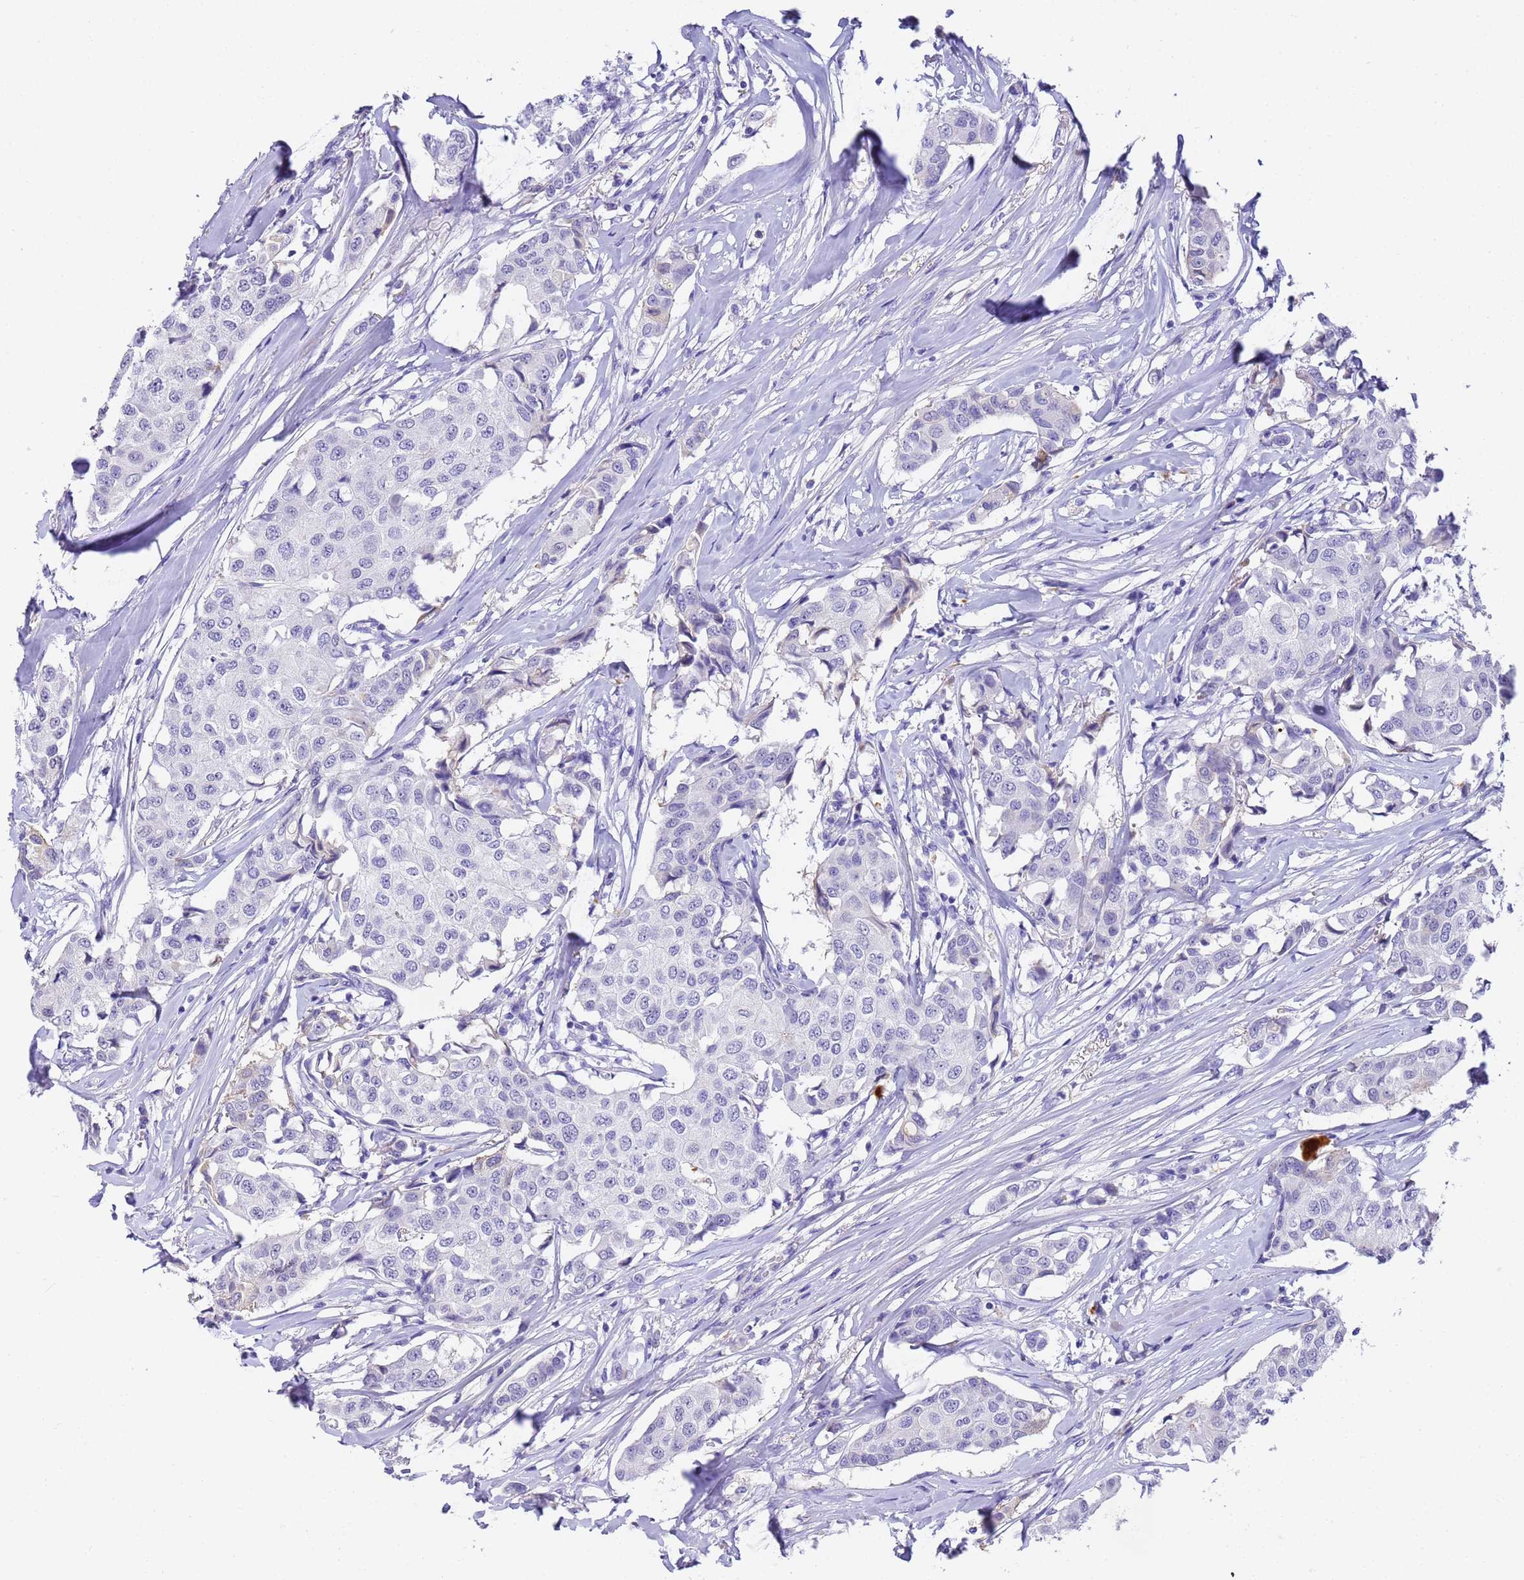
{"staining": {"intensity": "negative", "quantity": "none", "location": "none"}, "tissue": "breast cancer", "cell_type": "Tumor cells", "image_type": "cancer", "snomed": [{"axis": "morphology", "description": "Duct carcinoma"}, {"axis": "topography", "description": "Breast"}], "caption": "There is no significant staining in tumor cells of invasive ductal carcinoma (breast).", "gene": "CFHR2", "patient": {"sex": "female", "age": 80}}